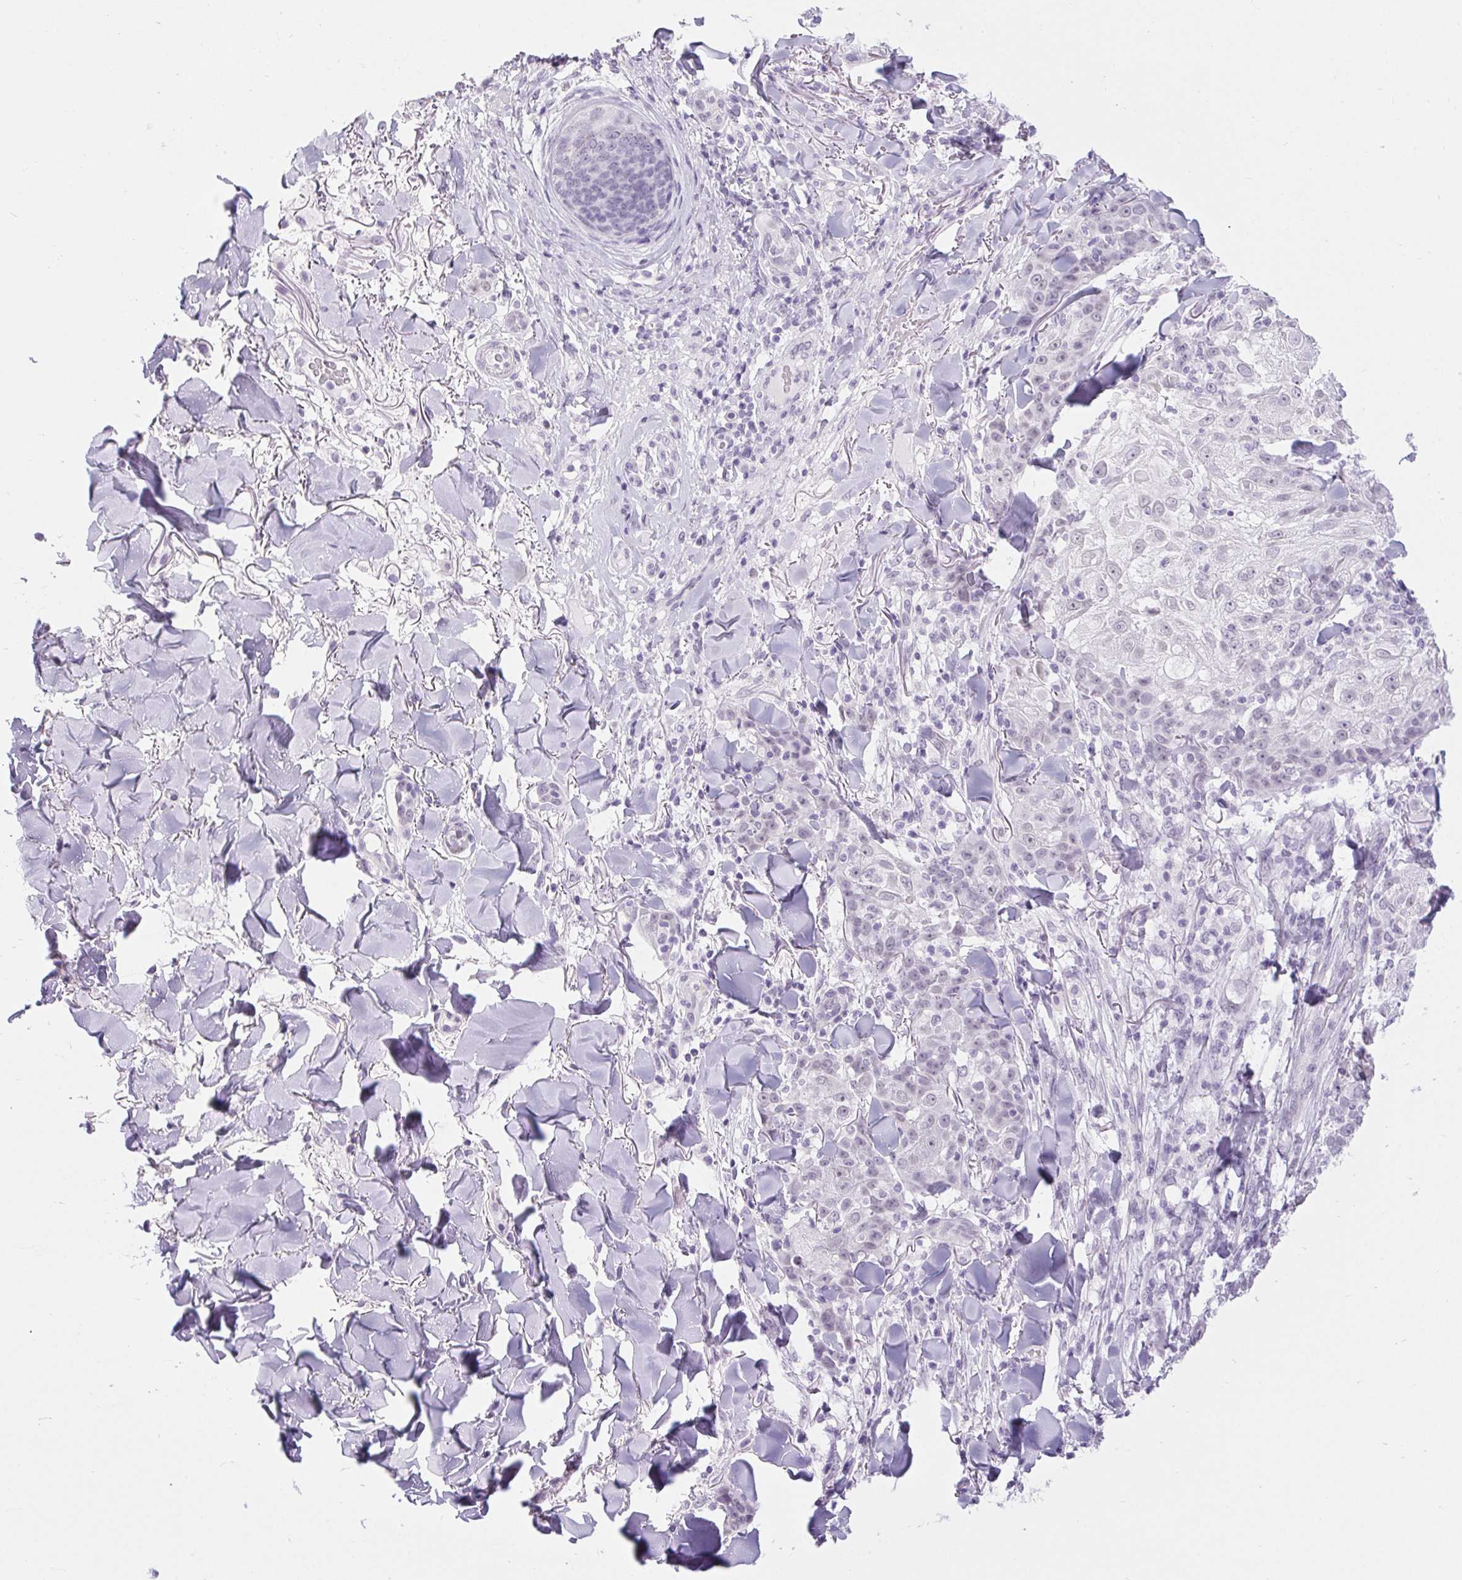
{"staining": {"intensity": "negative", "quantity": "none", "location": "none"}, "tissue": "skin cancer", "cell_type": "Tumor cells", "image_type": "cancer", "snomed": [{"axis": "morphology", "description": "Normal tissue, NOS"}, {"axis": "morphology", "description": "Squamous cell carcinoma, NOS"}, {"axis": "topography", "description": "Skin"}], "caption": "IHC photomicrograph of neoplastic tissue: skin cancer stained with DAB (3,3'-diaminobenzidine) demonstrates no significant protein staining in tumor cells.", "gene": "BCAS1", "patient": {"sex": "female", "age": 83}}